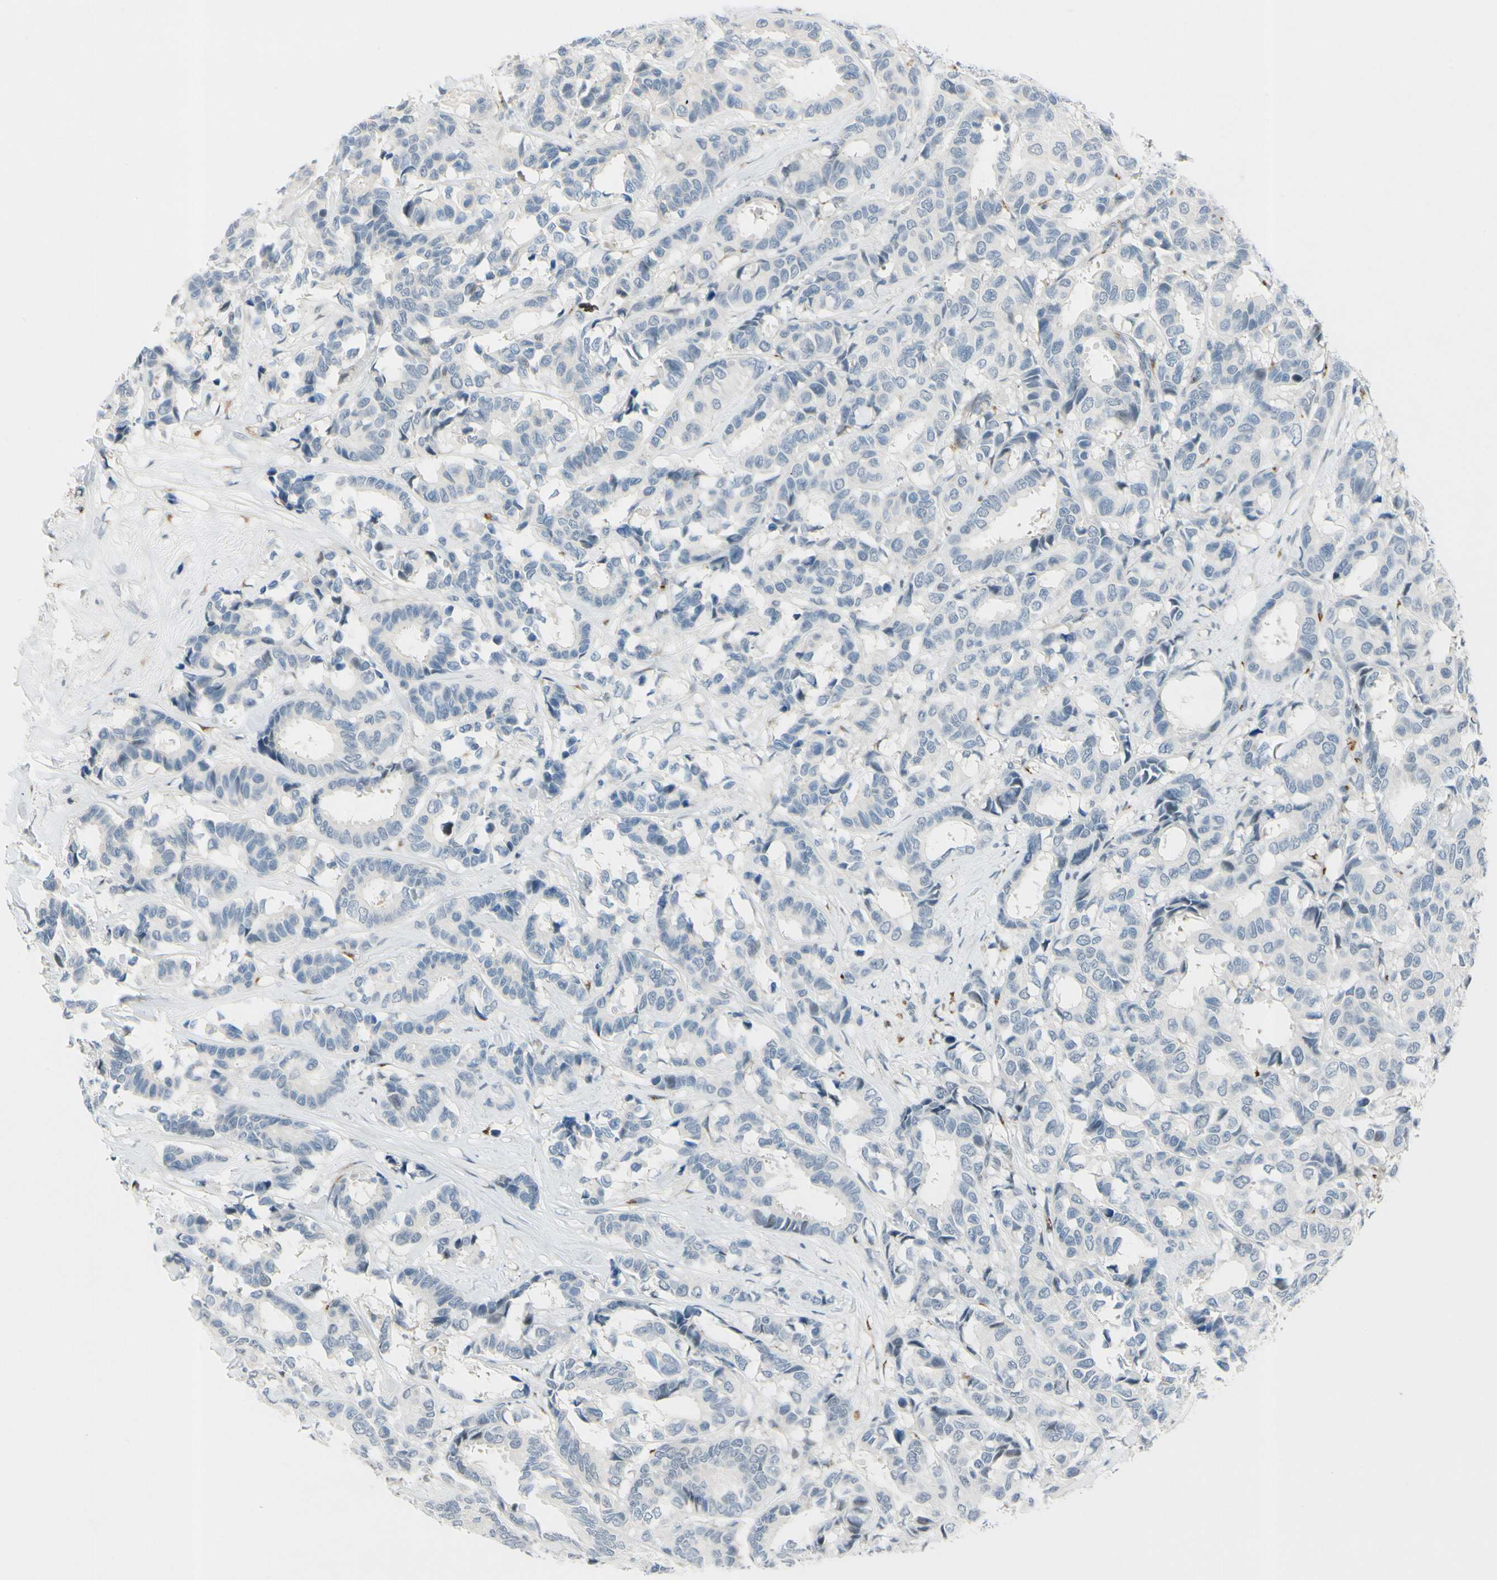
{"staining": {"intensity": "negative", "quantity": "none", "location": "none"}, "tissue": "breast cancer", "cell_type": "Tumor cells", "image_type": "cancer", "snomed": [{"axis": "morphology", "description": "Duct carcinoma"}, {"axis": "topography", "description": "Breast"}], "caption": "A photomicrograph of infiltrating ductal carcinoma (breast) stained for a protein reveals no brown staining in tumor cells. (DAB (3,3'-diaminobenzidine) immunohistochemistry, high magnification).", "gene": "B4GALNT1", "patient": {"sex": "female", "age": 87}}